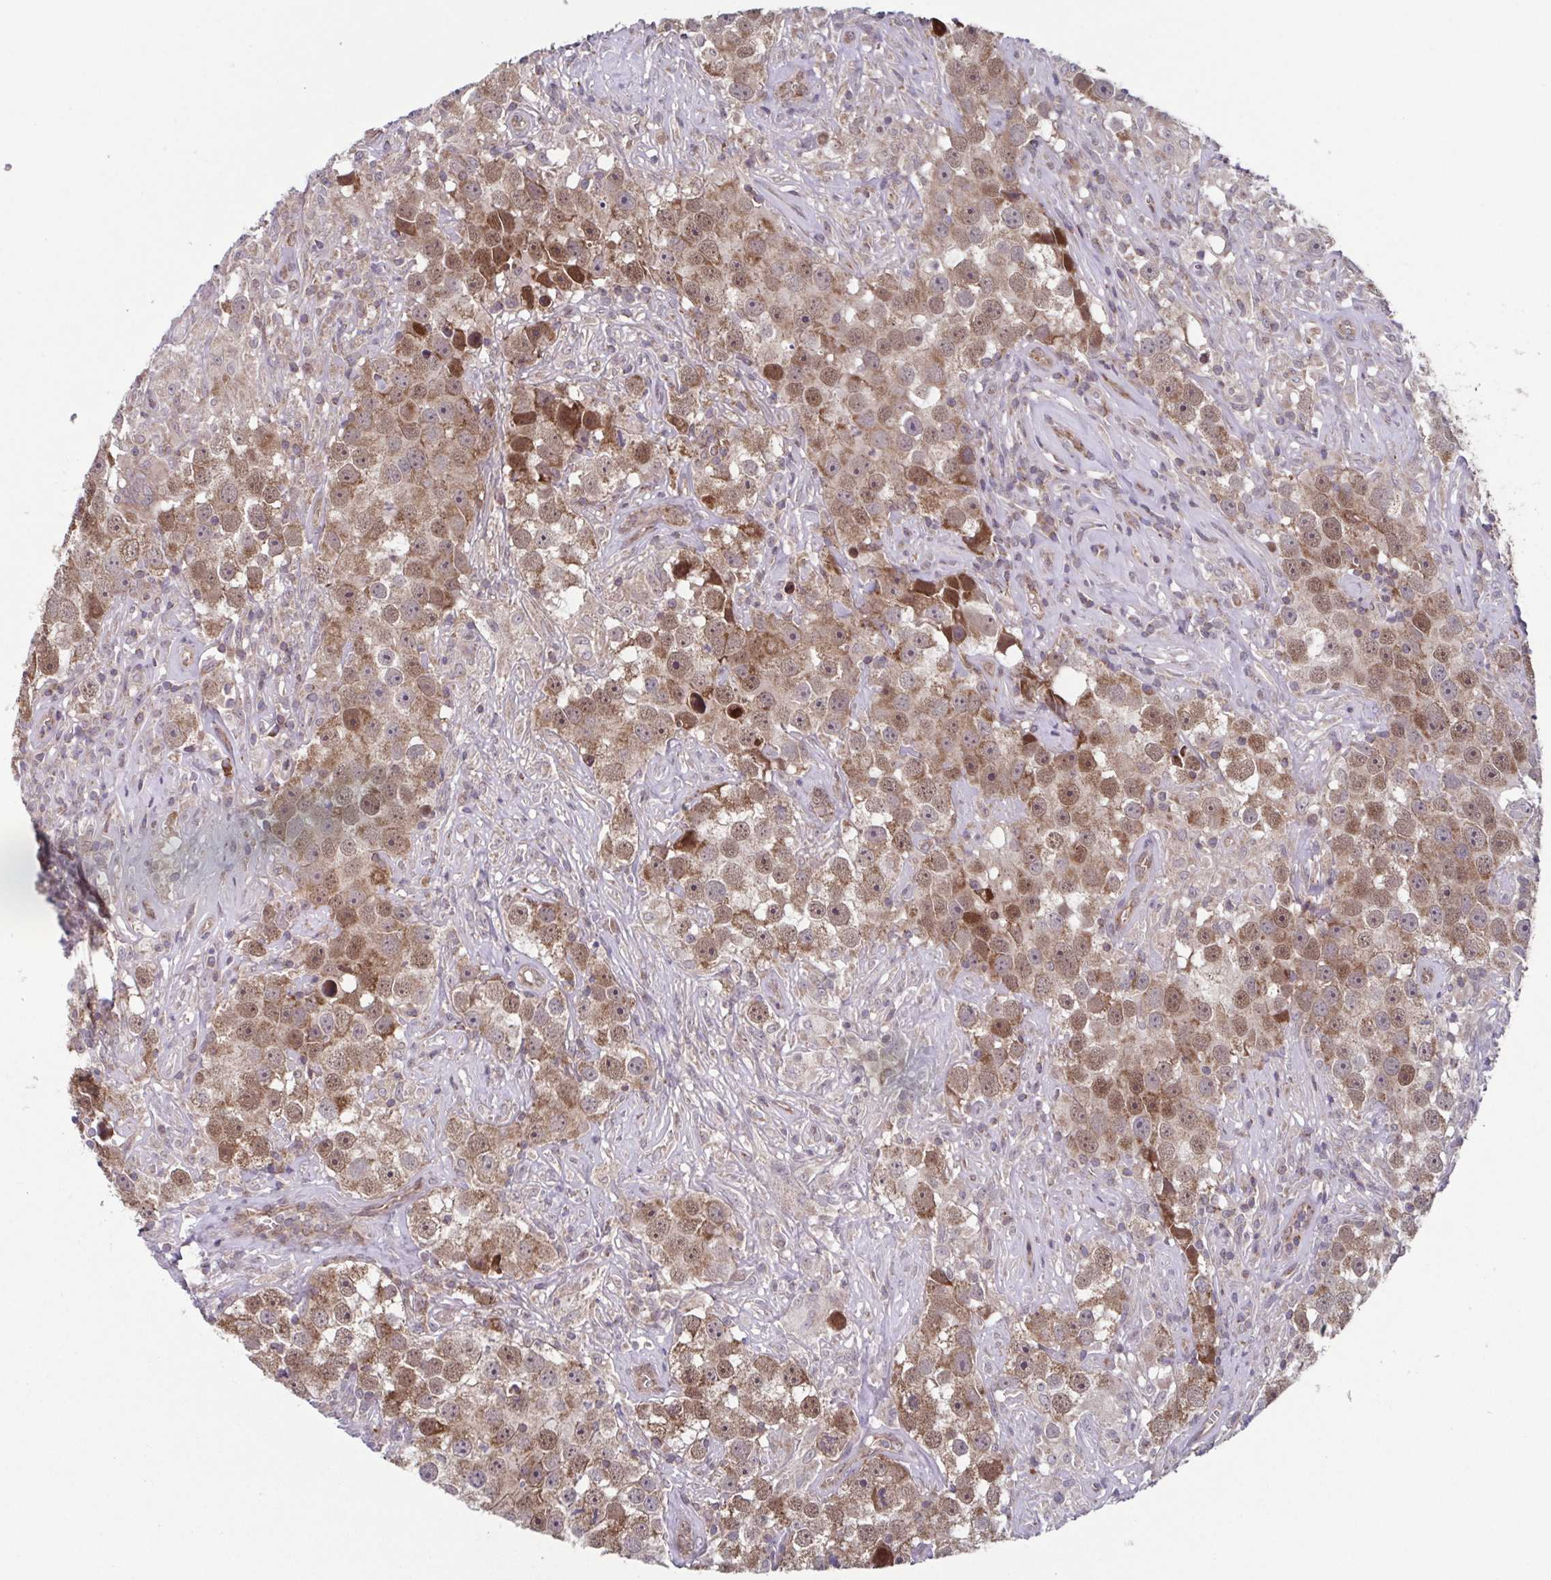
{"staining": {"intensity": "moderate", "quantity": ">75%", "location": "cytoplasmic/membranous,nuclear"}, "tissue": "testis cancer", "cell_type": "Tumor cells", "image_type": "cancer", "snomed": [{"axis": "morphology", "description": "Seminoma, NOS"}, {"axis": "topography", "description": "Testis"}], "caption": "A high-resolution micrograph shows IHC staining of testis cancer, which displays moderate cytoplasmic/membranous and nuclear expression in about >75% of tumor cells. (DAB (3,3'-diaminobenzidine) IHC, brown staining for protein, blue staining for nuclei).", "gene": "TTC19", "patient": {"sex": "male", "age": 49}}